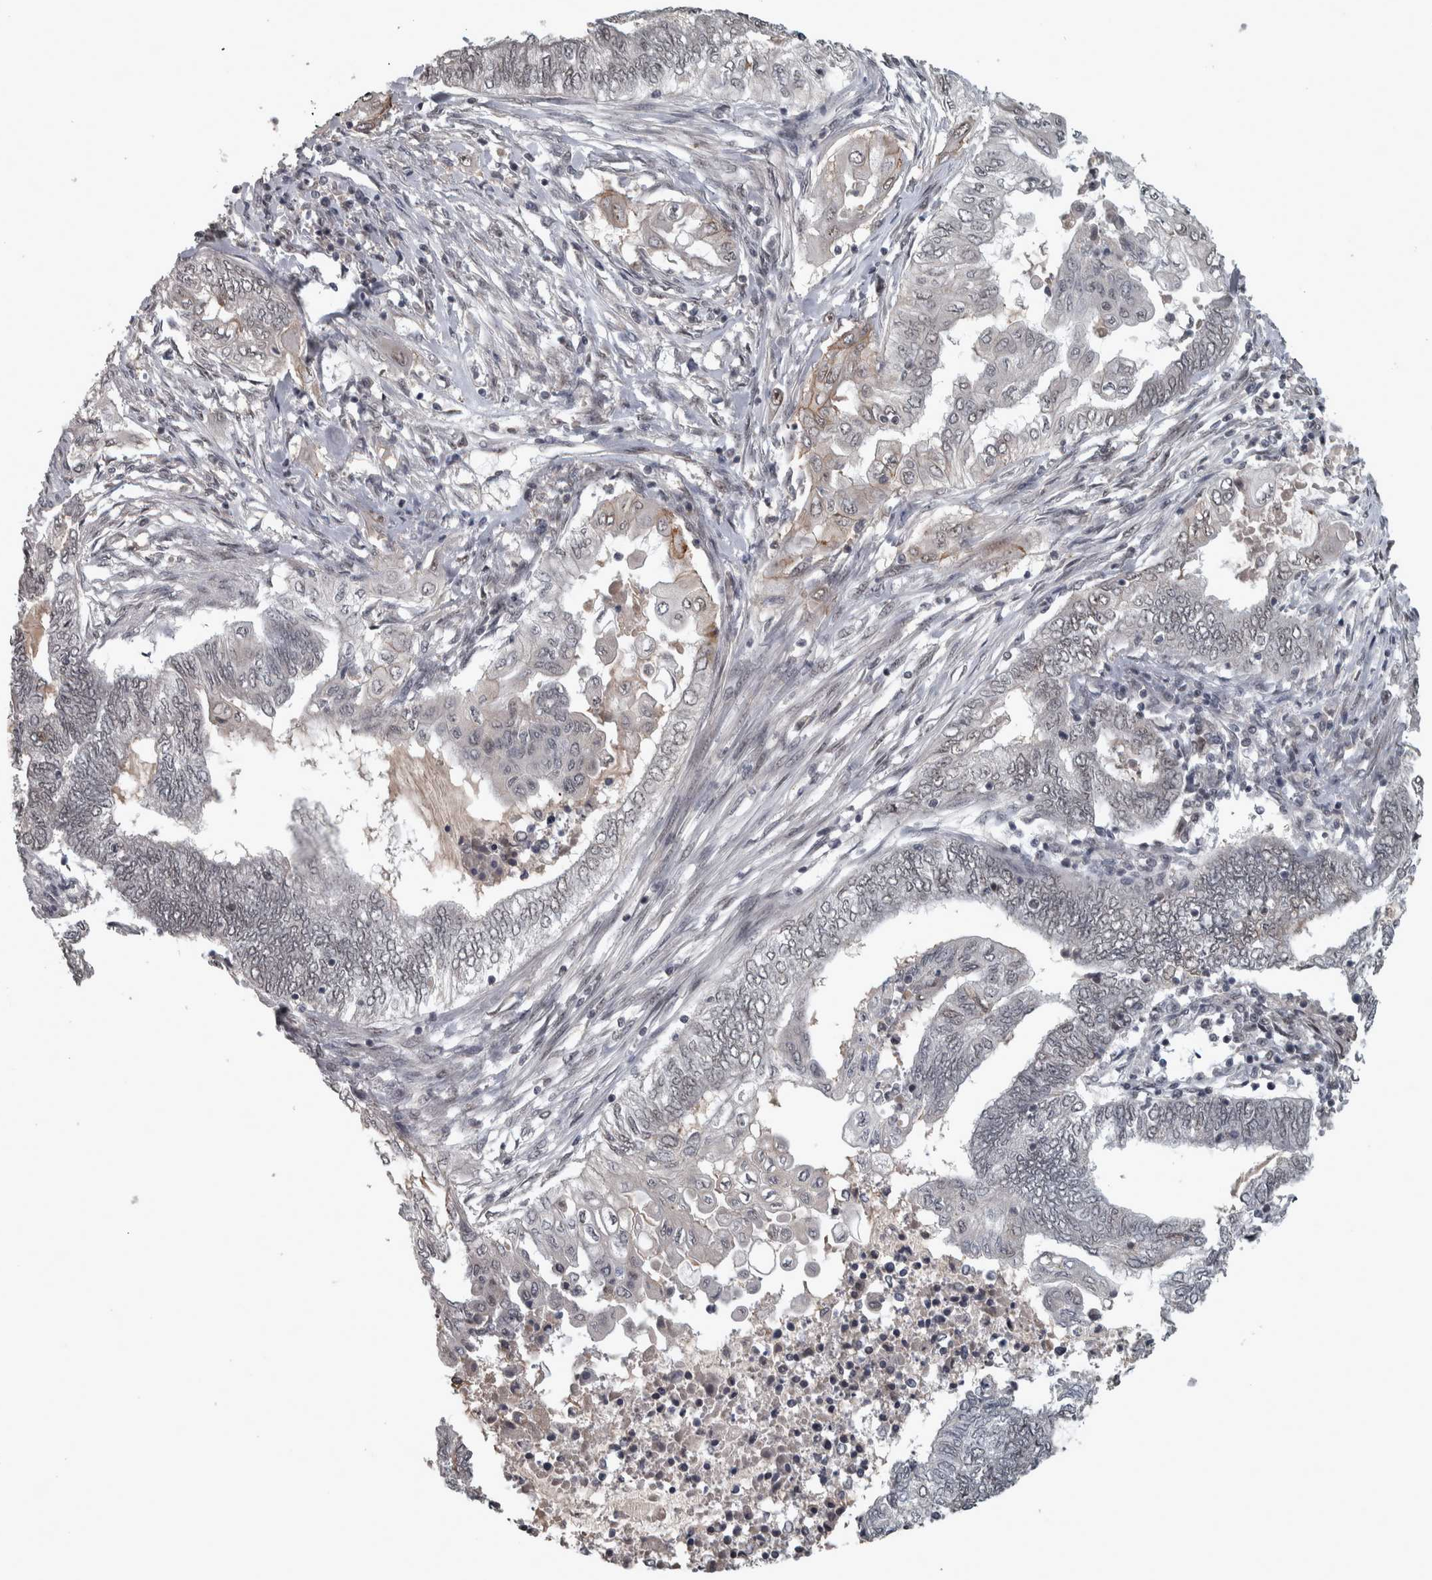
{"staining": {"intensity": "negative", "quantity": "none", "location": "none"}, "tissue": "endometrial cancer", "cell_type": "Tumor cells", "image_type": "cancer", "snomed": [{"axis": "morphology", "description": "Adenocarcinoma, NOS"}, {"axis": "topography", "description": "Uterus"}, {"axis": "topography", "description": "Endometrium"}], "caption": "This is a histopathology image of IHC staining of adenocarcinoma (endometrial), which shows no staining in tumor cells. (DAB (3,3'-diaminobenzidine) immunohistochemistry (IHC) visualized using brightfield microscopy, high magnification).", "gene": "DDX42", "patient": {"sex": "female", "age": 70}}